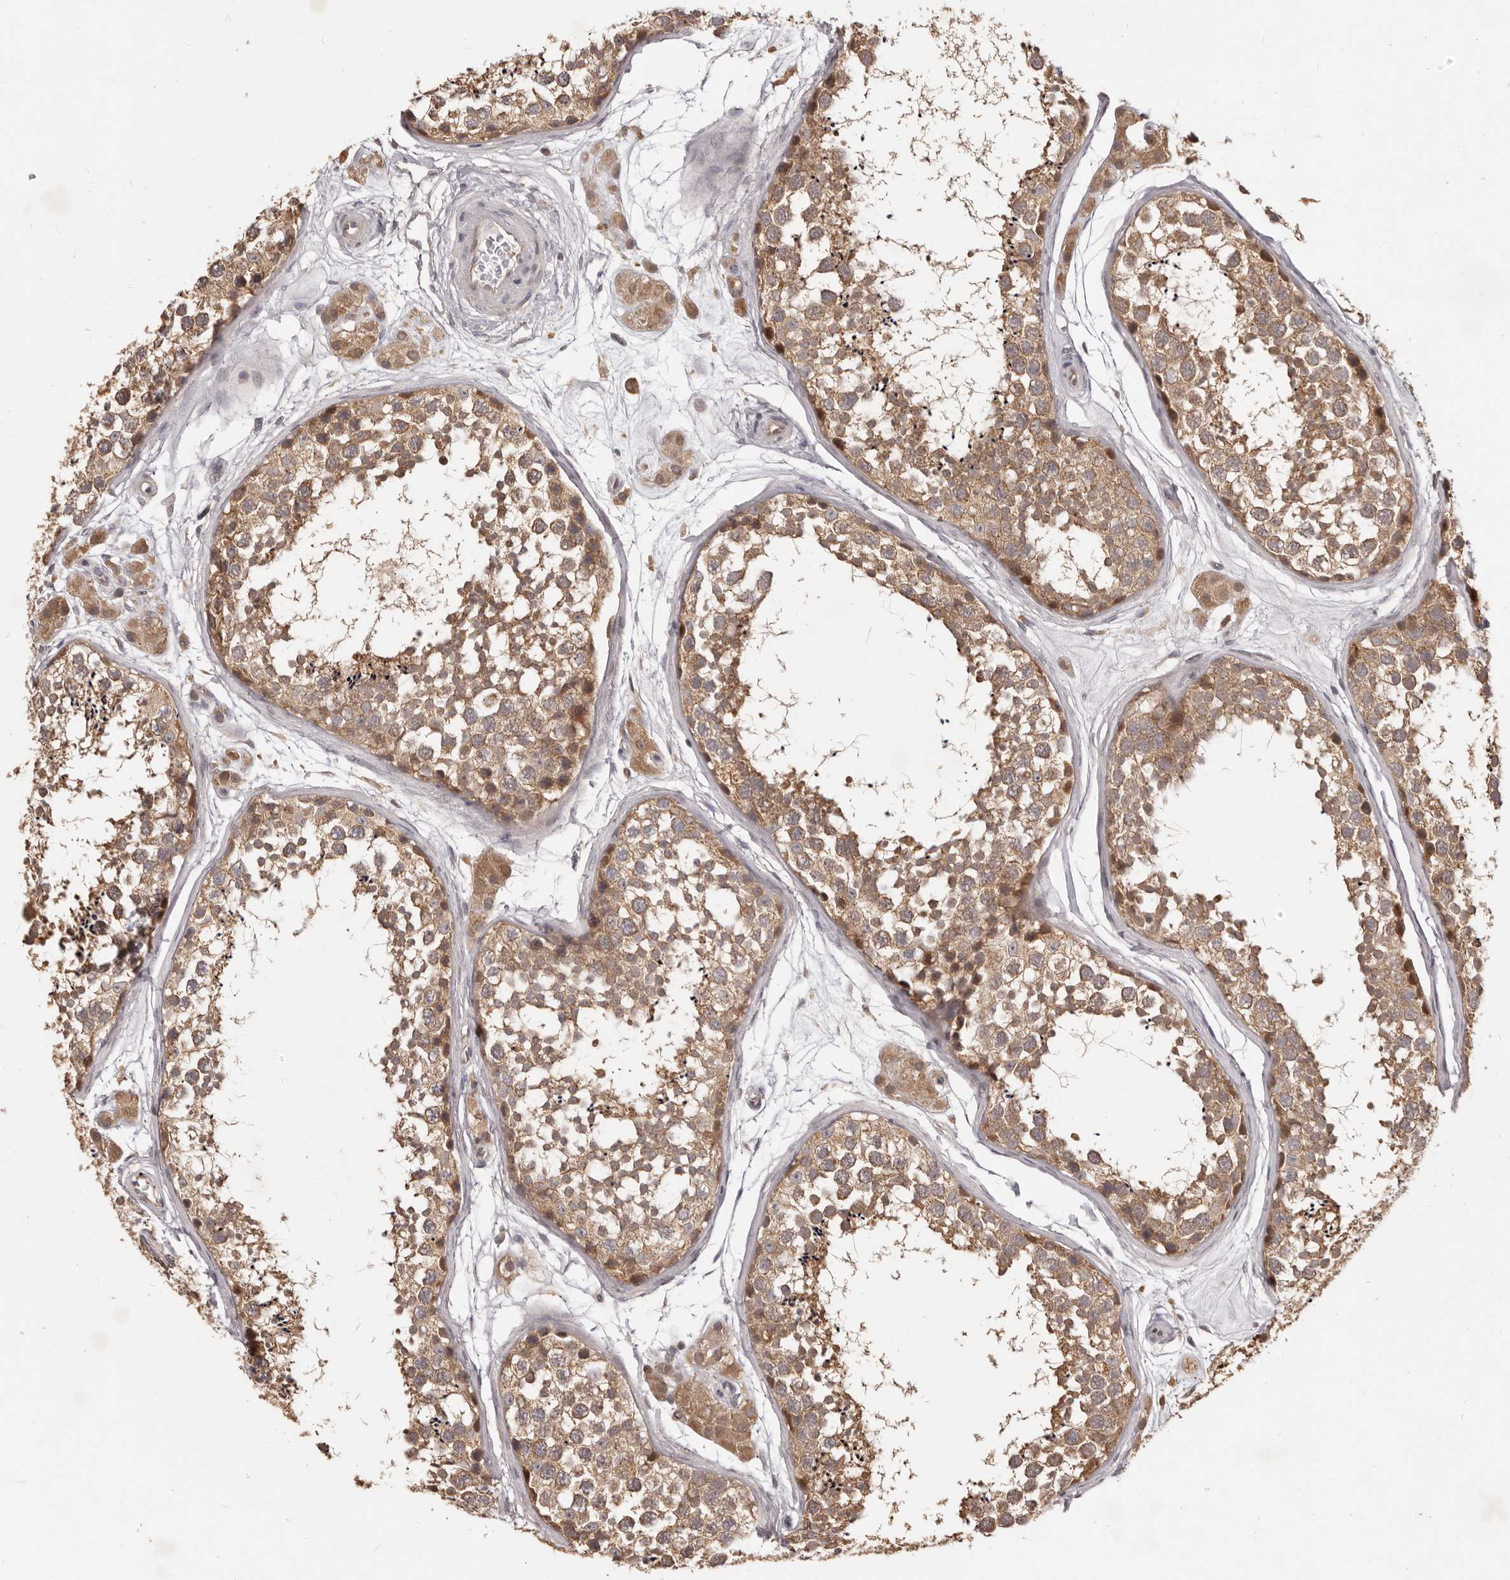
{"staining": {"intensity": "moderate", "quantity": ">75%", "location": "cytoplasmic/membranous"}, "tissue": "testis", "cell_type": "Cells in seminiferous ducts", "image_type": "normal", "snomed": [{"axis": "morphology", "description": "Normal tissue, NOS"}, {"axis": "topography", "description": "Testis"}], "caption": "Brown immunohistochemical staining in unremarkable human testis shows moderate cytoplasmic/membranous positivity in about >75% of cells in seminiferous ducts. (Stains: DAB in brown, nuclei in blue, Microscopy: brightfield microscopy at high magnification).", "gene": "MTO1", "patient": {"sex": "male", "age": 56}}